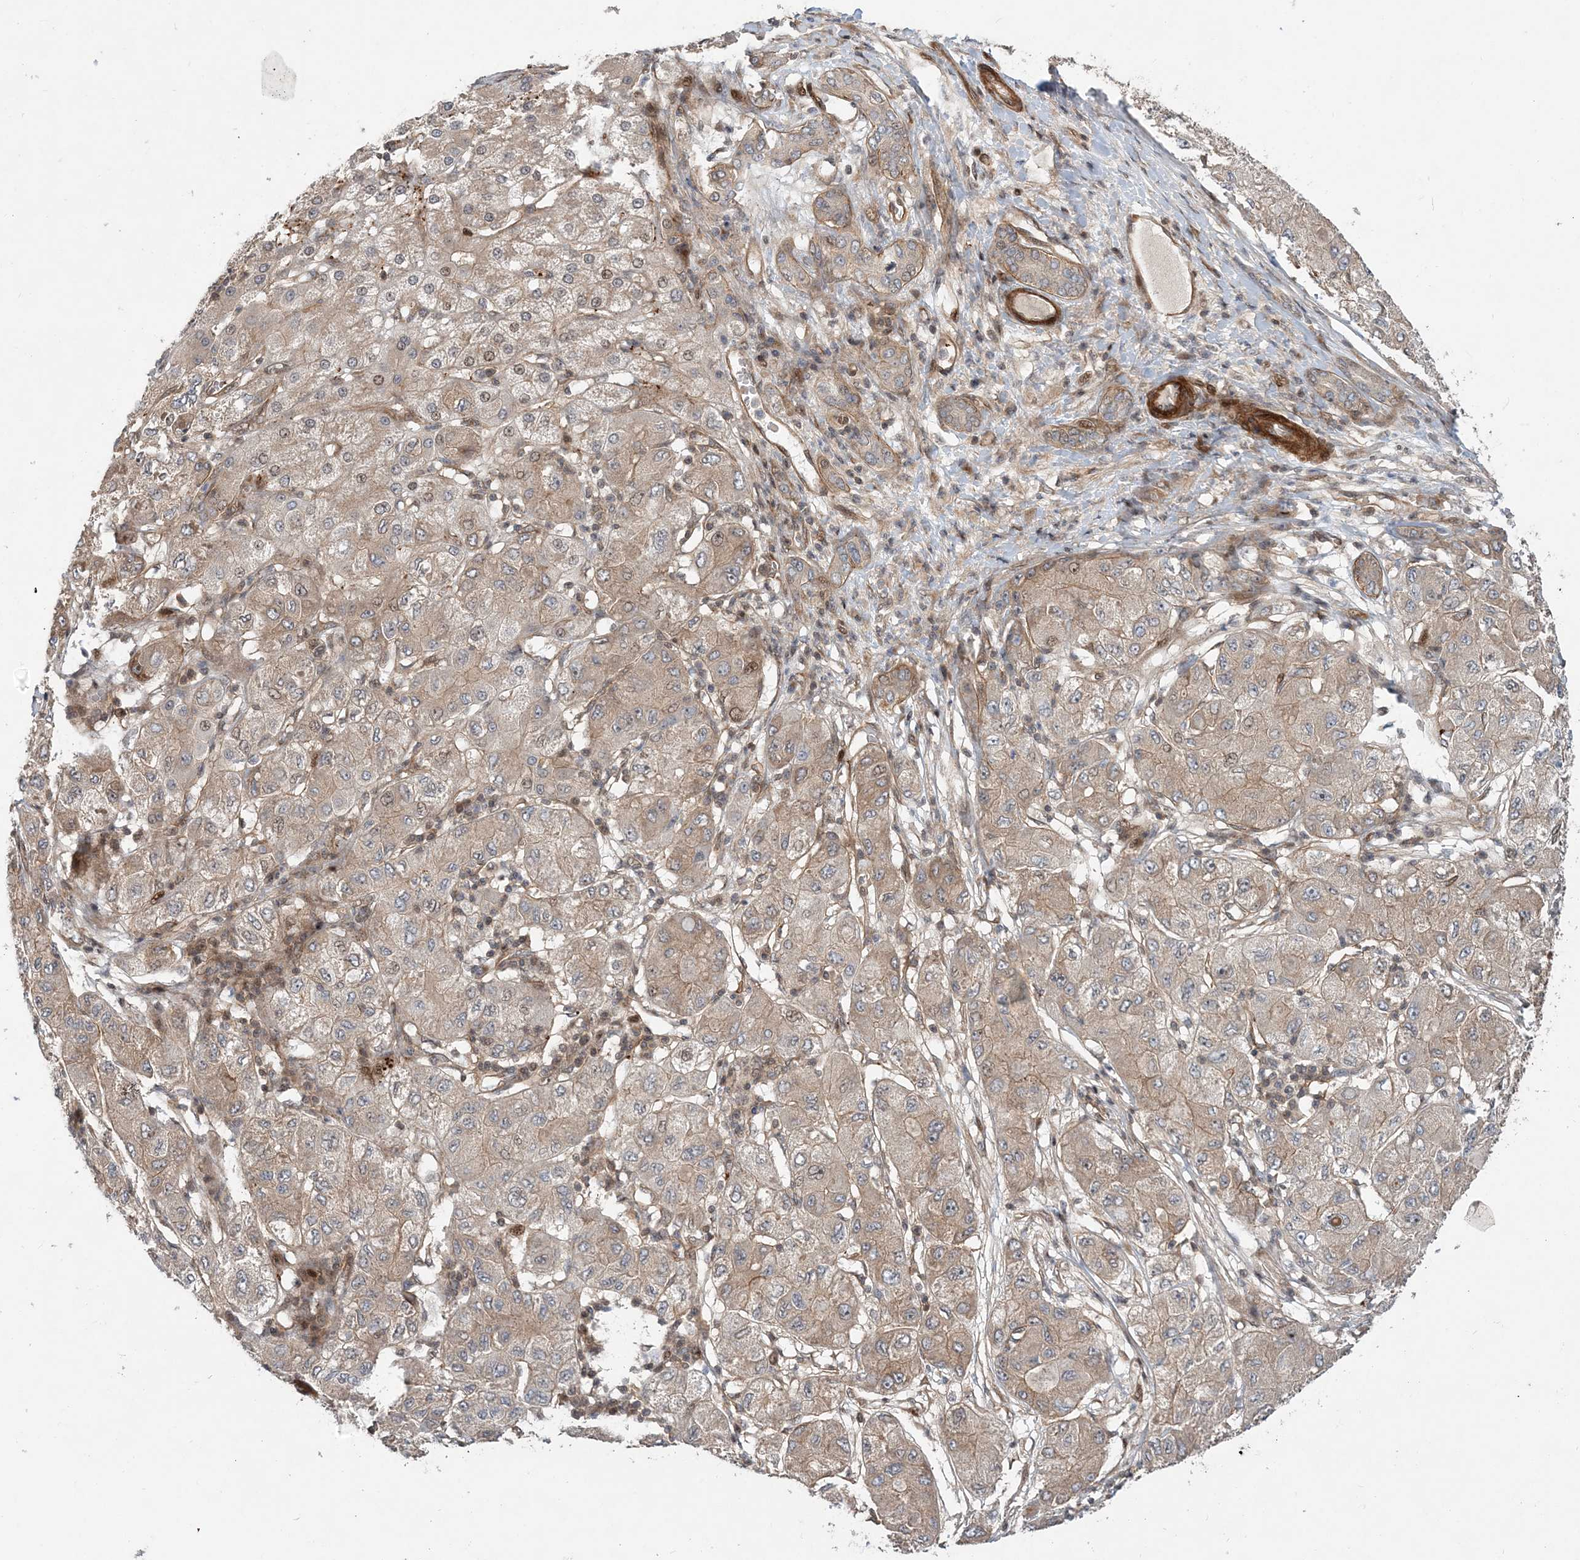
{"staining": {"intensity": "moderate", "quantity": "25%-75%", "location": "cytoplasmic/membranous"}, "tissue": "liver cancer", "cell_type": "Tumor cells", "image_type": "cancer", "snomed": [{"axis": "morphology", "description": "Carcinoma, Hepatocellular, NOS"}, {"axis": "topography", "description": "Liver"}], "caption": "Liver hepatocellular carcinoma was stained to show a protein in brown. There is medium levels of moderate cytoplasmic/membranous positivity in about 25%-75% of tumor cells. The staining is performed using DAB (3,3'-diaminobenzidine) brown chromogen to label protein expression. The nuclei are counter-stained blue using hematoxylin.", "gene": "GEMIN5", "patient": {"sex": "male", "age": 80}}